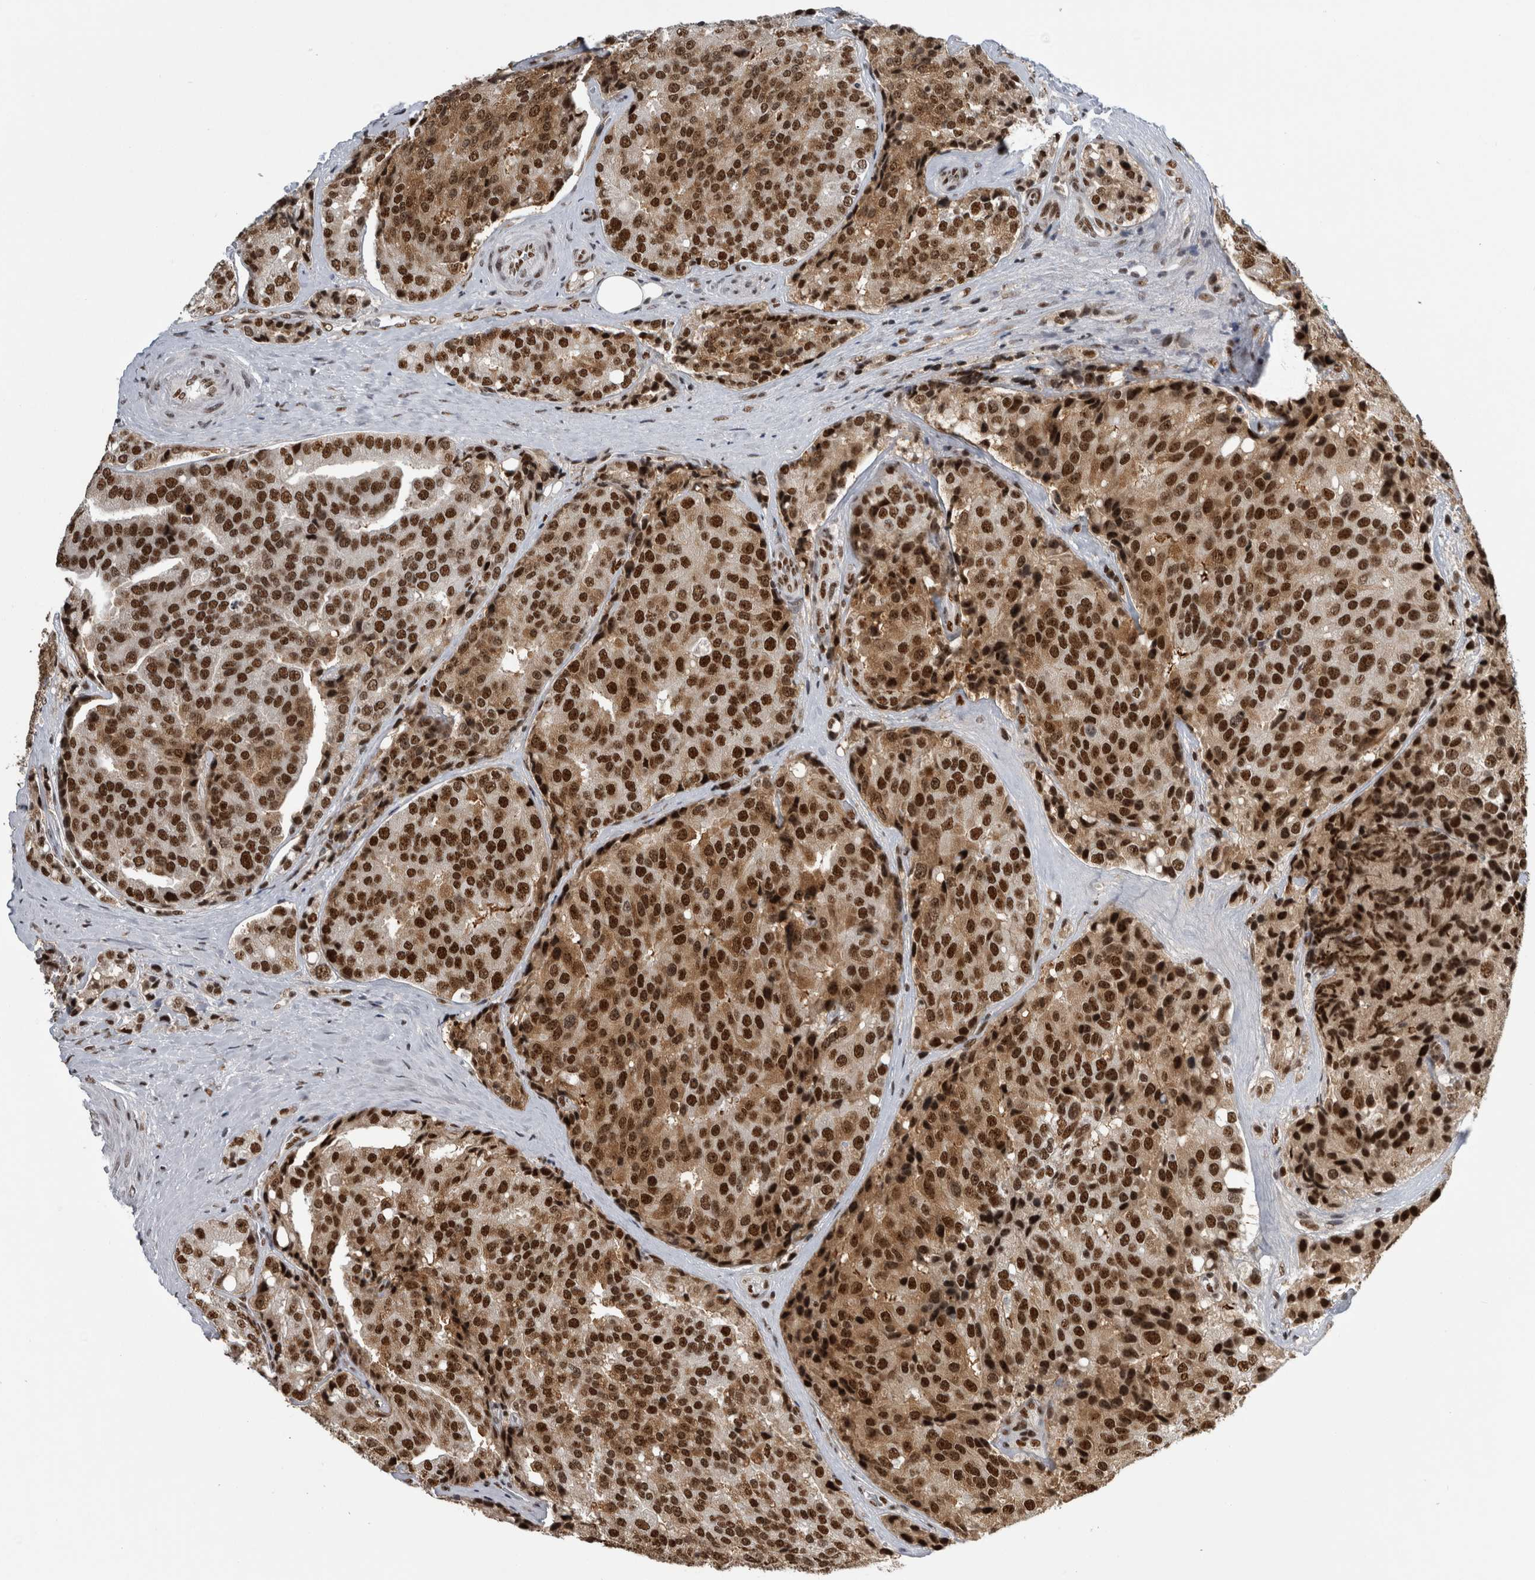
{"staining": {"intensity": "strong", "quantity": ">75%", "location": "cytoplasmic/membranous,nuclear"}, "tissue": "prostate cancer", "cell_type": "Tumor cells", "image_type": "cancer", "snomed": [{"axis": "morphology", "description": "Adenocarcinoma, High grade"}, {"axis": "topography", "description": "Prostate"}], "caption": "Immunohistochemistry photomicrograph of neoplastic tissue: high-grade adenocarcinoma (prostate) stained using immunohistochemistry shows high levels of strong protein expression localized specifically in the cytoplasmic/membranous and nuclear of tumor cells, appearing as a cytoplasmic/membranous and nuclear brown color.", "gene": "ZSCAN2", "patient": {"sex": "male", "age": 50}}